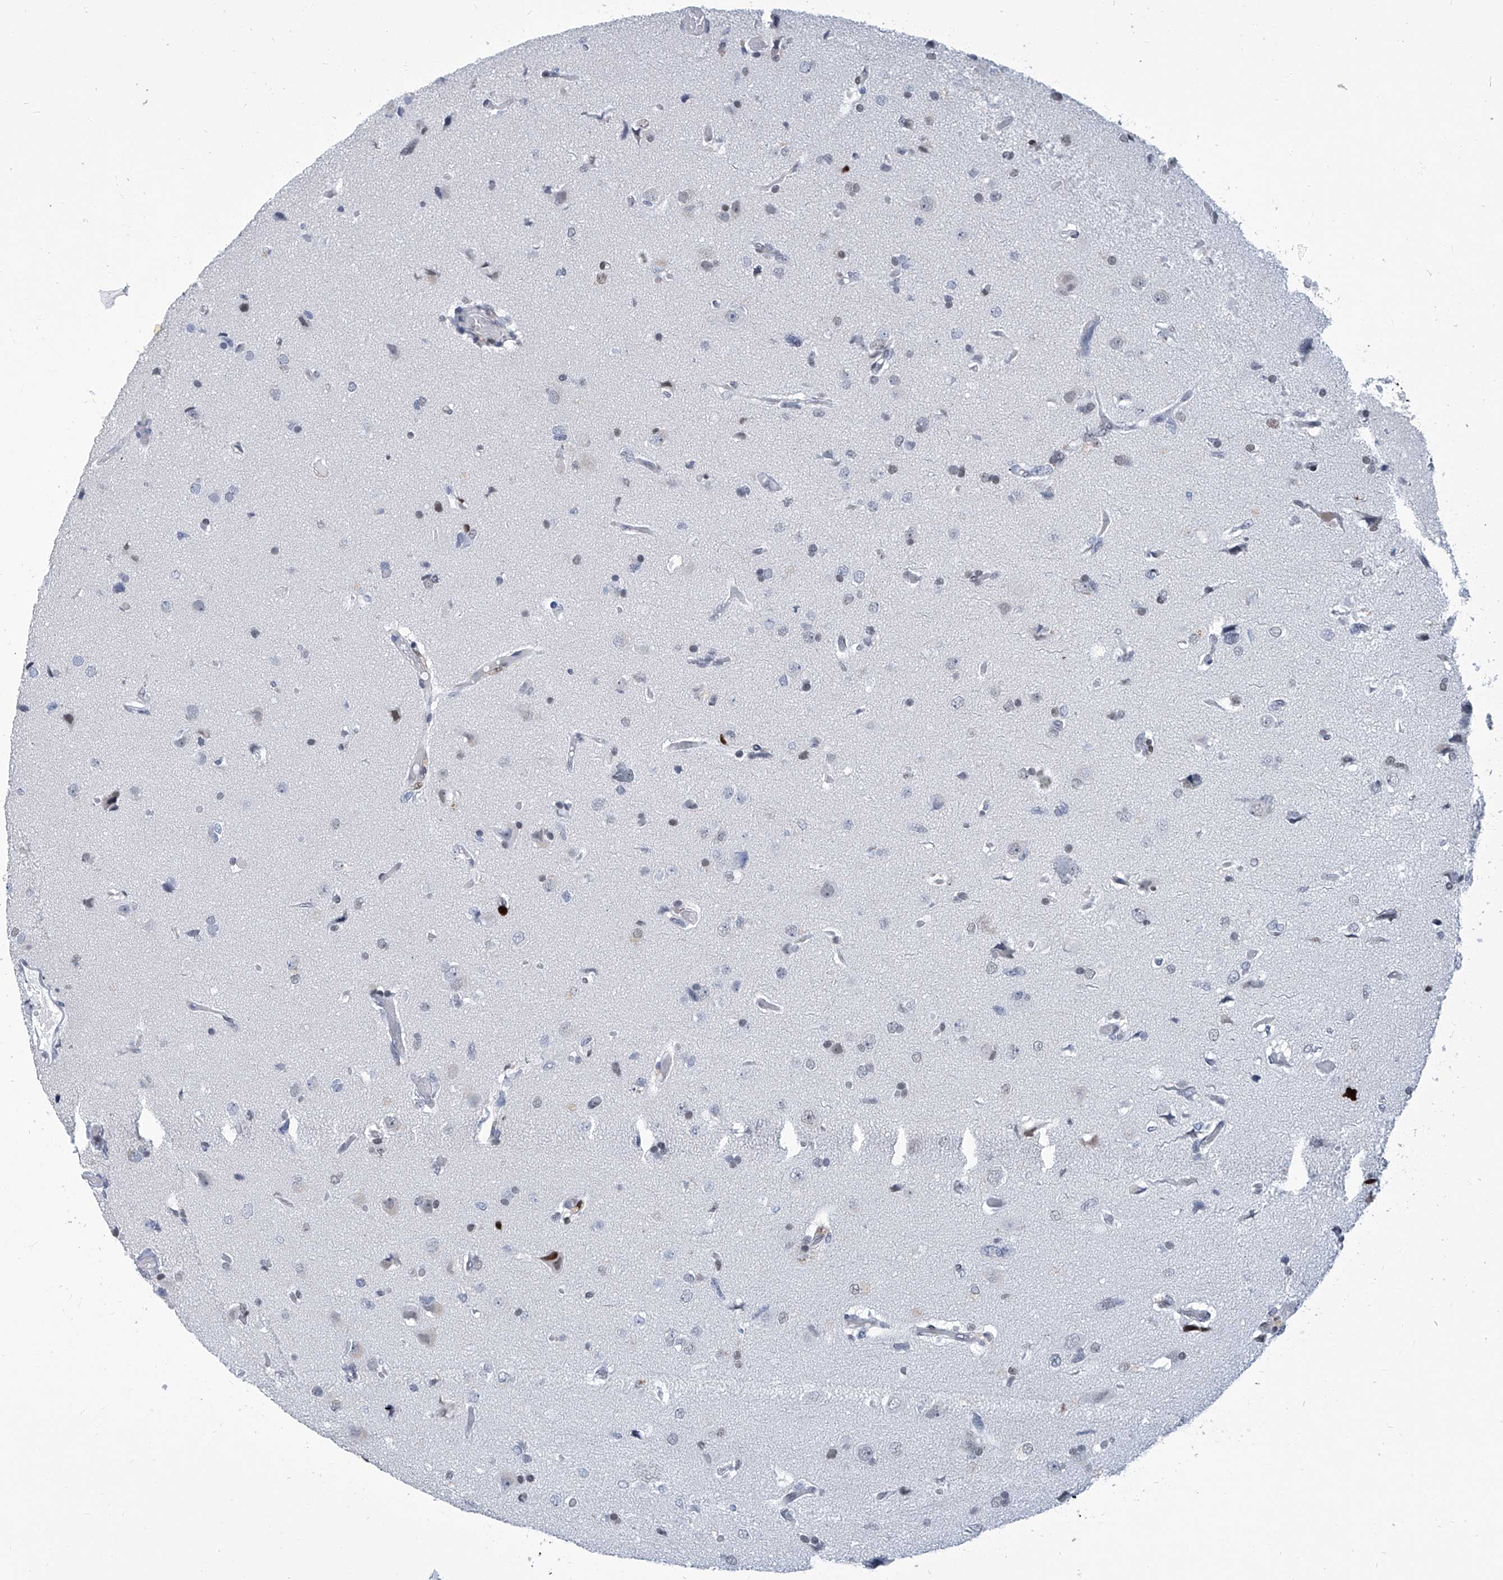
{"staining": {"intensity": "negative", "quantity": "none", "location": "none"}, "tissue": "glioma", "cell_type": "Tumor cells", "image_type": "cancer", "snomed": [{"axis": "morphology", "description": "Glioma, malignant, High grade"}, {"axis": "topography", "description": "Brain"}], "caption": "Tumor cells are negative for protein expression in human malignant glioma (high-grade).", "gene": "PCNA", "patient": {"sex": "female", "age": 59}}